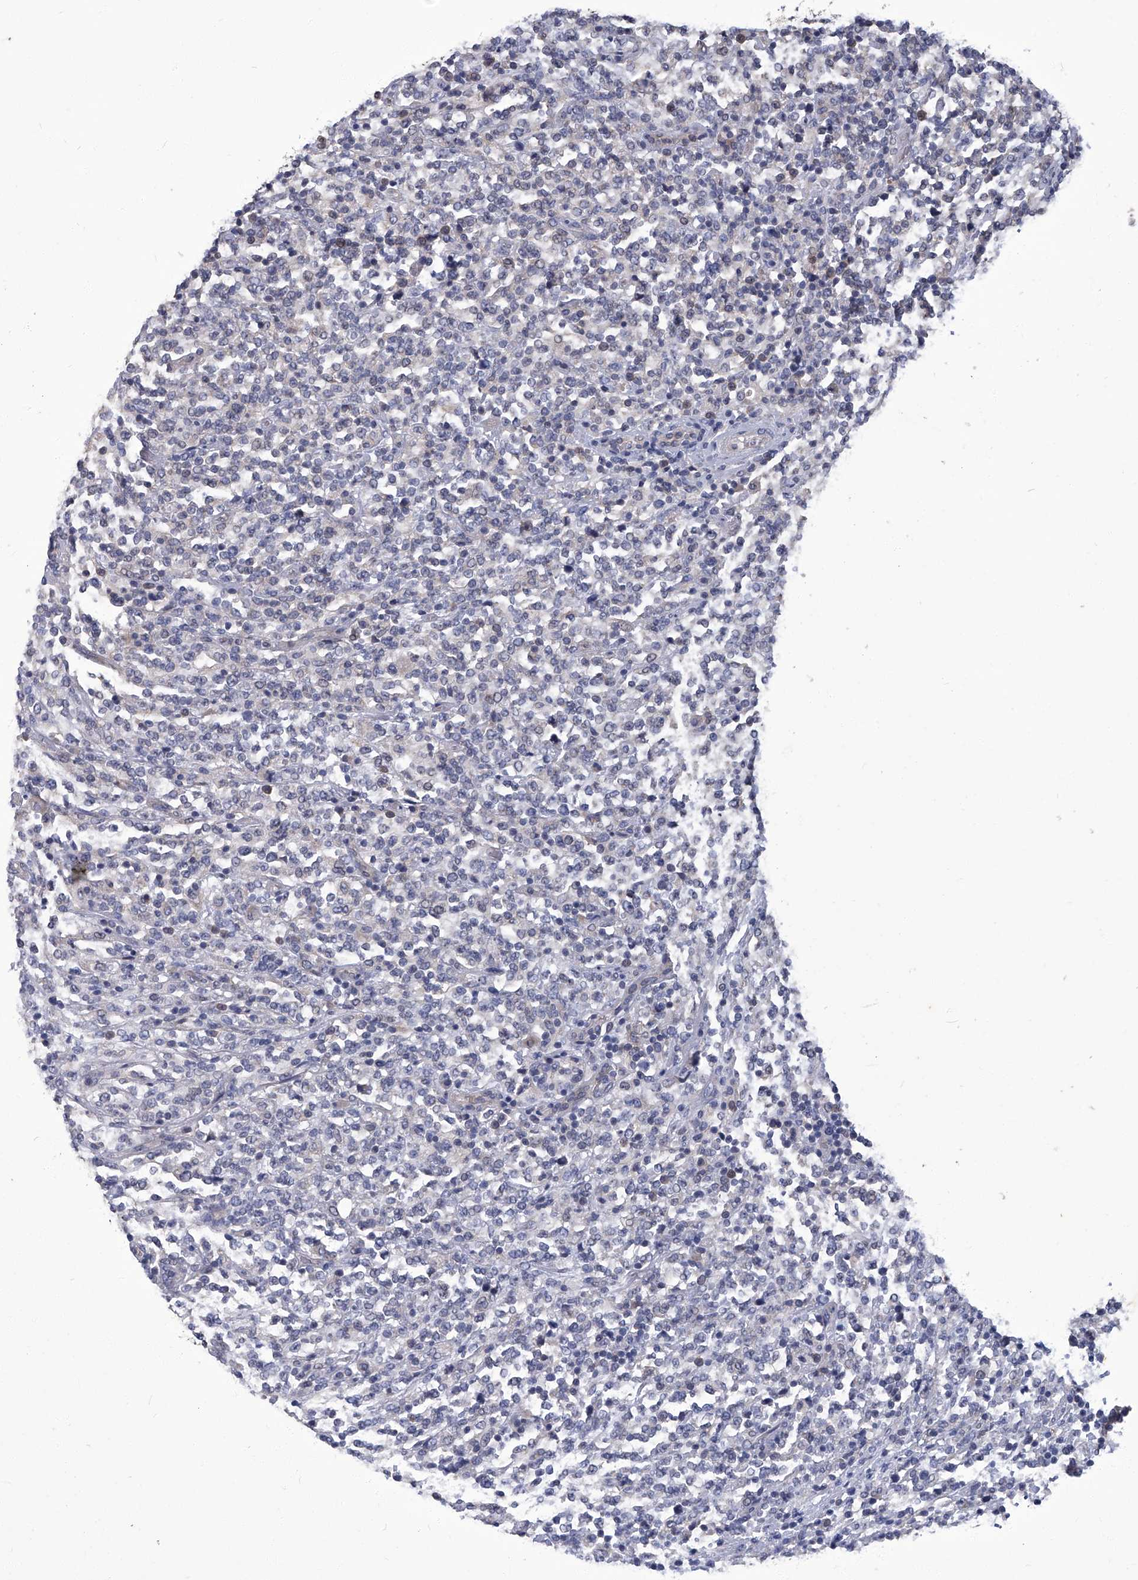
{"staining": {"intensity": "negative", "quantity": "none", "location": "none"}, "tissue": "lymphoma", "cell_type": "Tumor cells", "image_type": "cancer", "snomed": [{"axis": "morphology", "description": "Malignant lymphoma, non-Hodgkin's type, High grade"}, {"axis": "topography", "description": "Soft tissue"}], "caption": "Immunohistochemistry image of neoplastic tissue: human malignant lymphoma, non-Hodgkin's type (high-grade) stained with DAB (3,3'-diaminobenzidine) exhibits no significant protein staining in tumor cells.", "gene": "TGFBR1", "patient": {"sex": "male", "age": 18}}